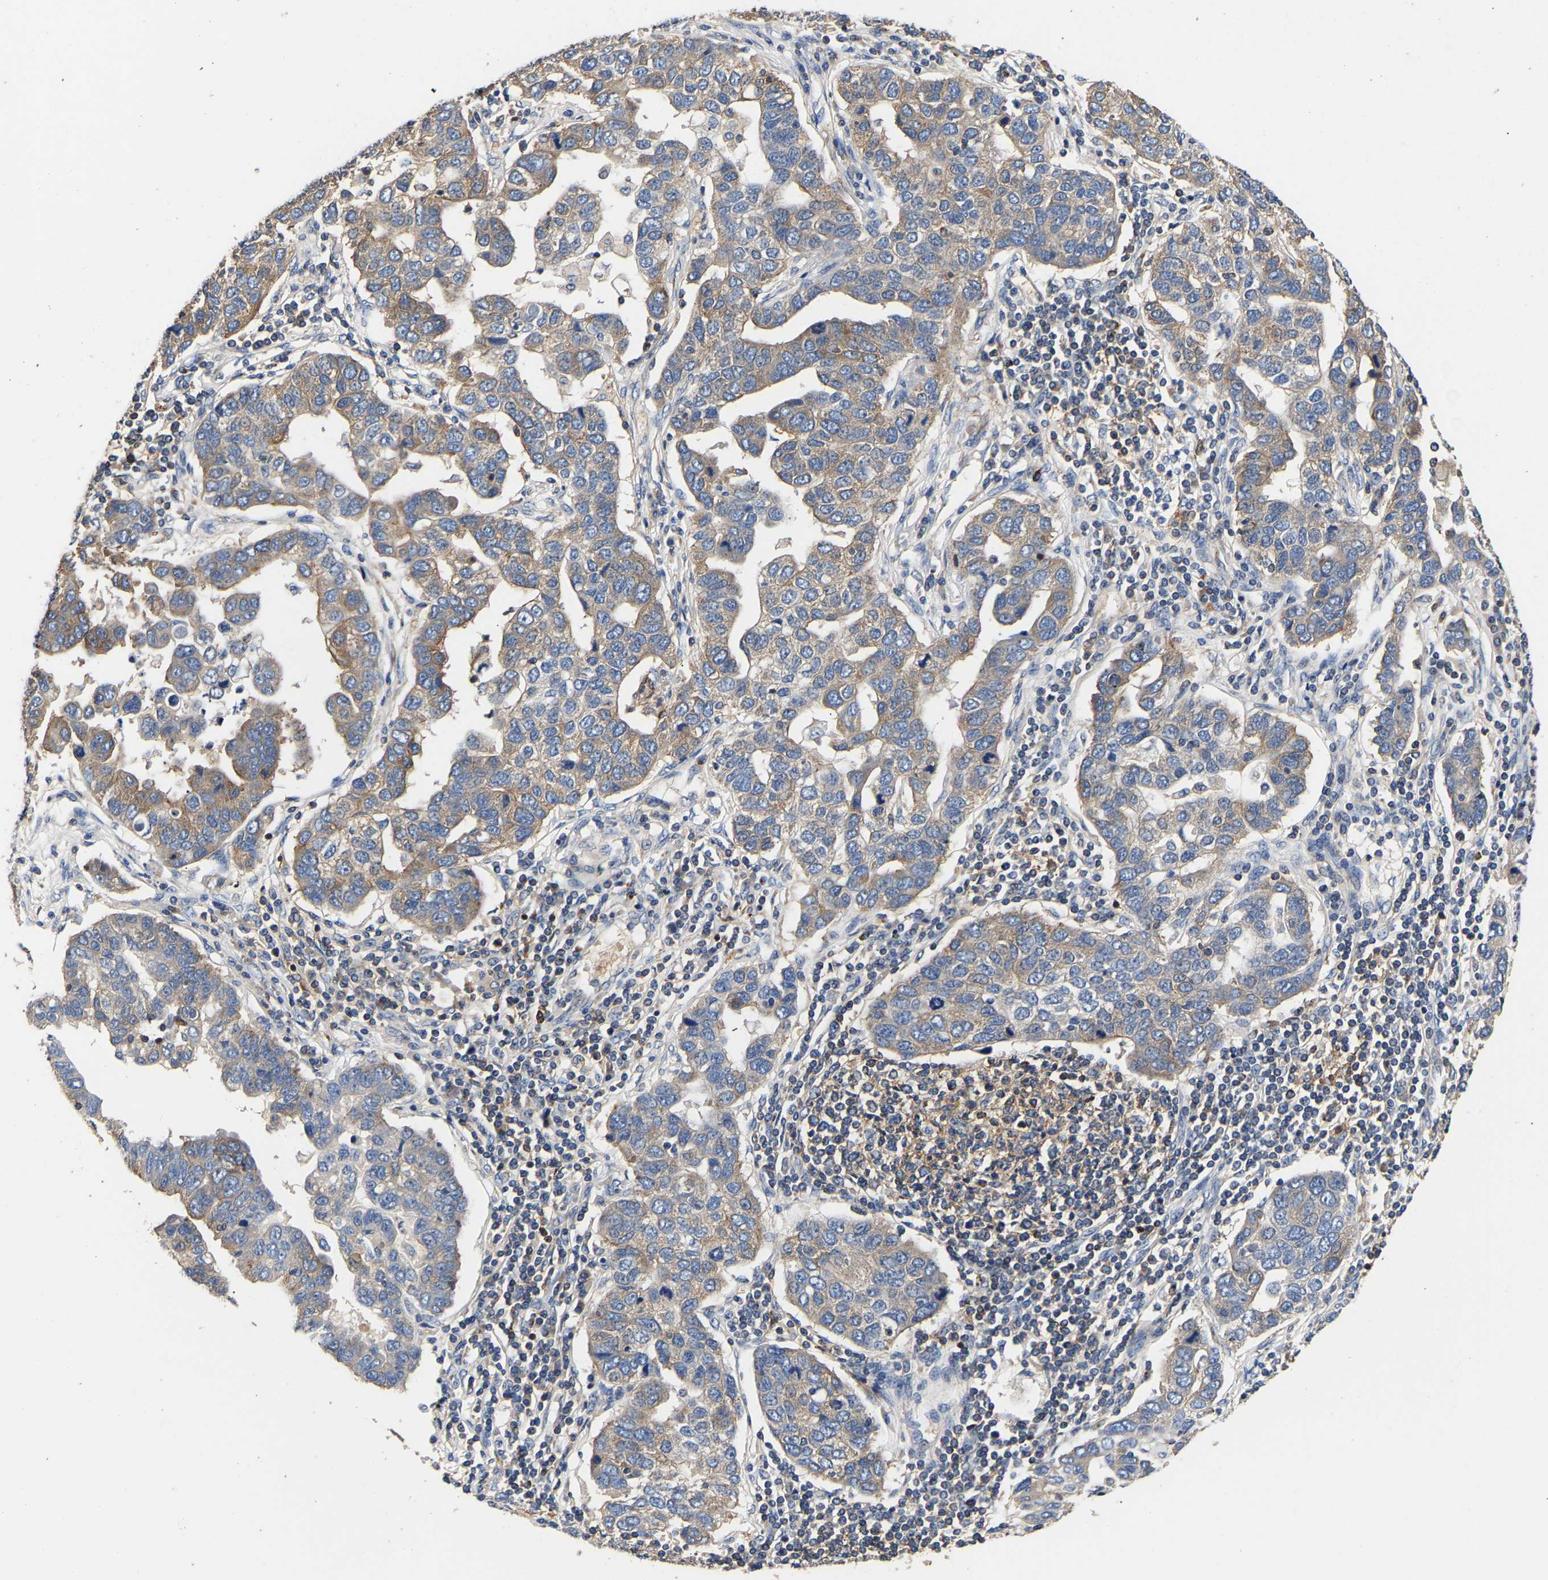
{"staining": {"intensity": "moderate", "quantity": "25%-75%", "location": "cytoplasmic/membranous"}, "tissue": "pancreatic cancer", "cell_type": "Tumor cells", "image_type": "cancer", "snomed": [{"axis": "morphology", "description": "Adenocarcinoma, NOS"}, {"axis": "topography", "description": "Pancreas"}], "caption": "Immunohistochemistry (IHC) micrograph of pancreatic adenocarcinoma stained for a protein (brown), which displays medium levels of moderate cytoplasmic/membranous positivity in about 25%-75% of tumor cells.", "gene": "LRBA", "patient": {"sex": "female", "age": 61}}